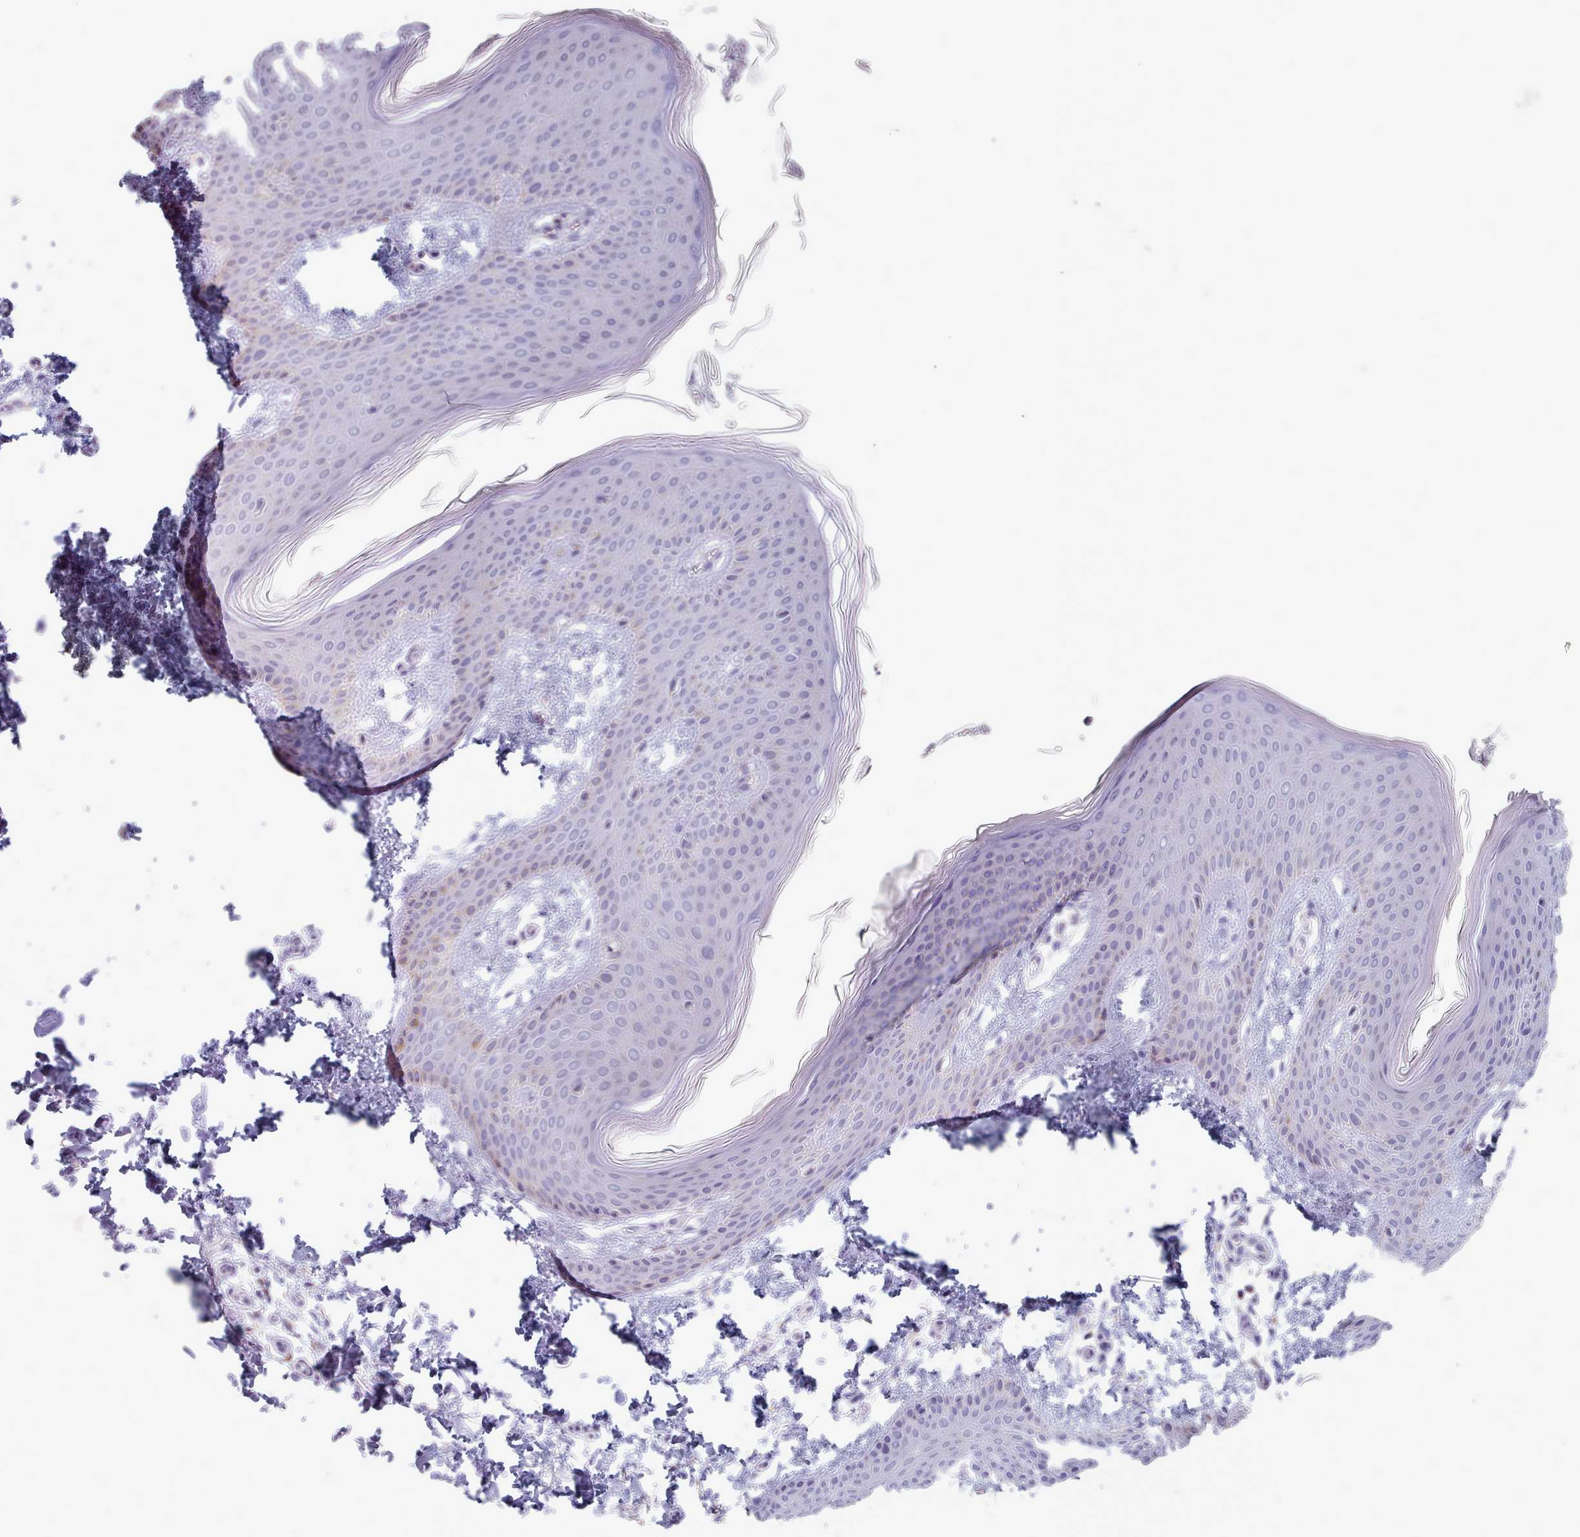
{"staining": {"intensity": "negative", "quantity": "none", "location": "none"}, "tissue": "skin", "cell_type": "Fibroblasts", "image_type": "normal", "snomed": [{"axis": "morphology", "description": "Normal tissue, NOS"}, {"axis": "topography", "description": "Skin"}], "caption": "DAB immunohistochemical staining of unremarkable skin reveals no significant expression in fibroblasts. Brightfield microscopy of immunohistochemistry (IHC) stained with DAB (brown) and hematoxylin (blue), captured at high magnification.", "gene": "FAM170B", "patient": {"sex": "male", "age": 36}}